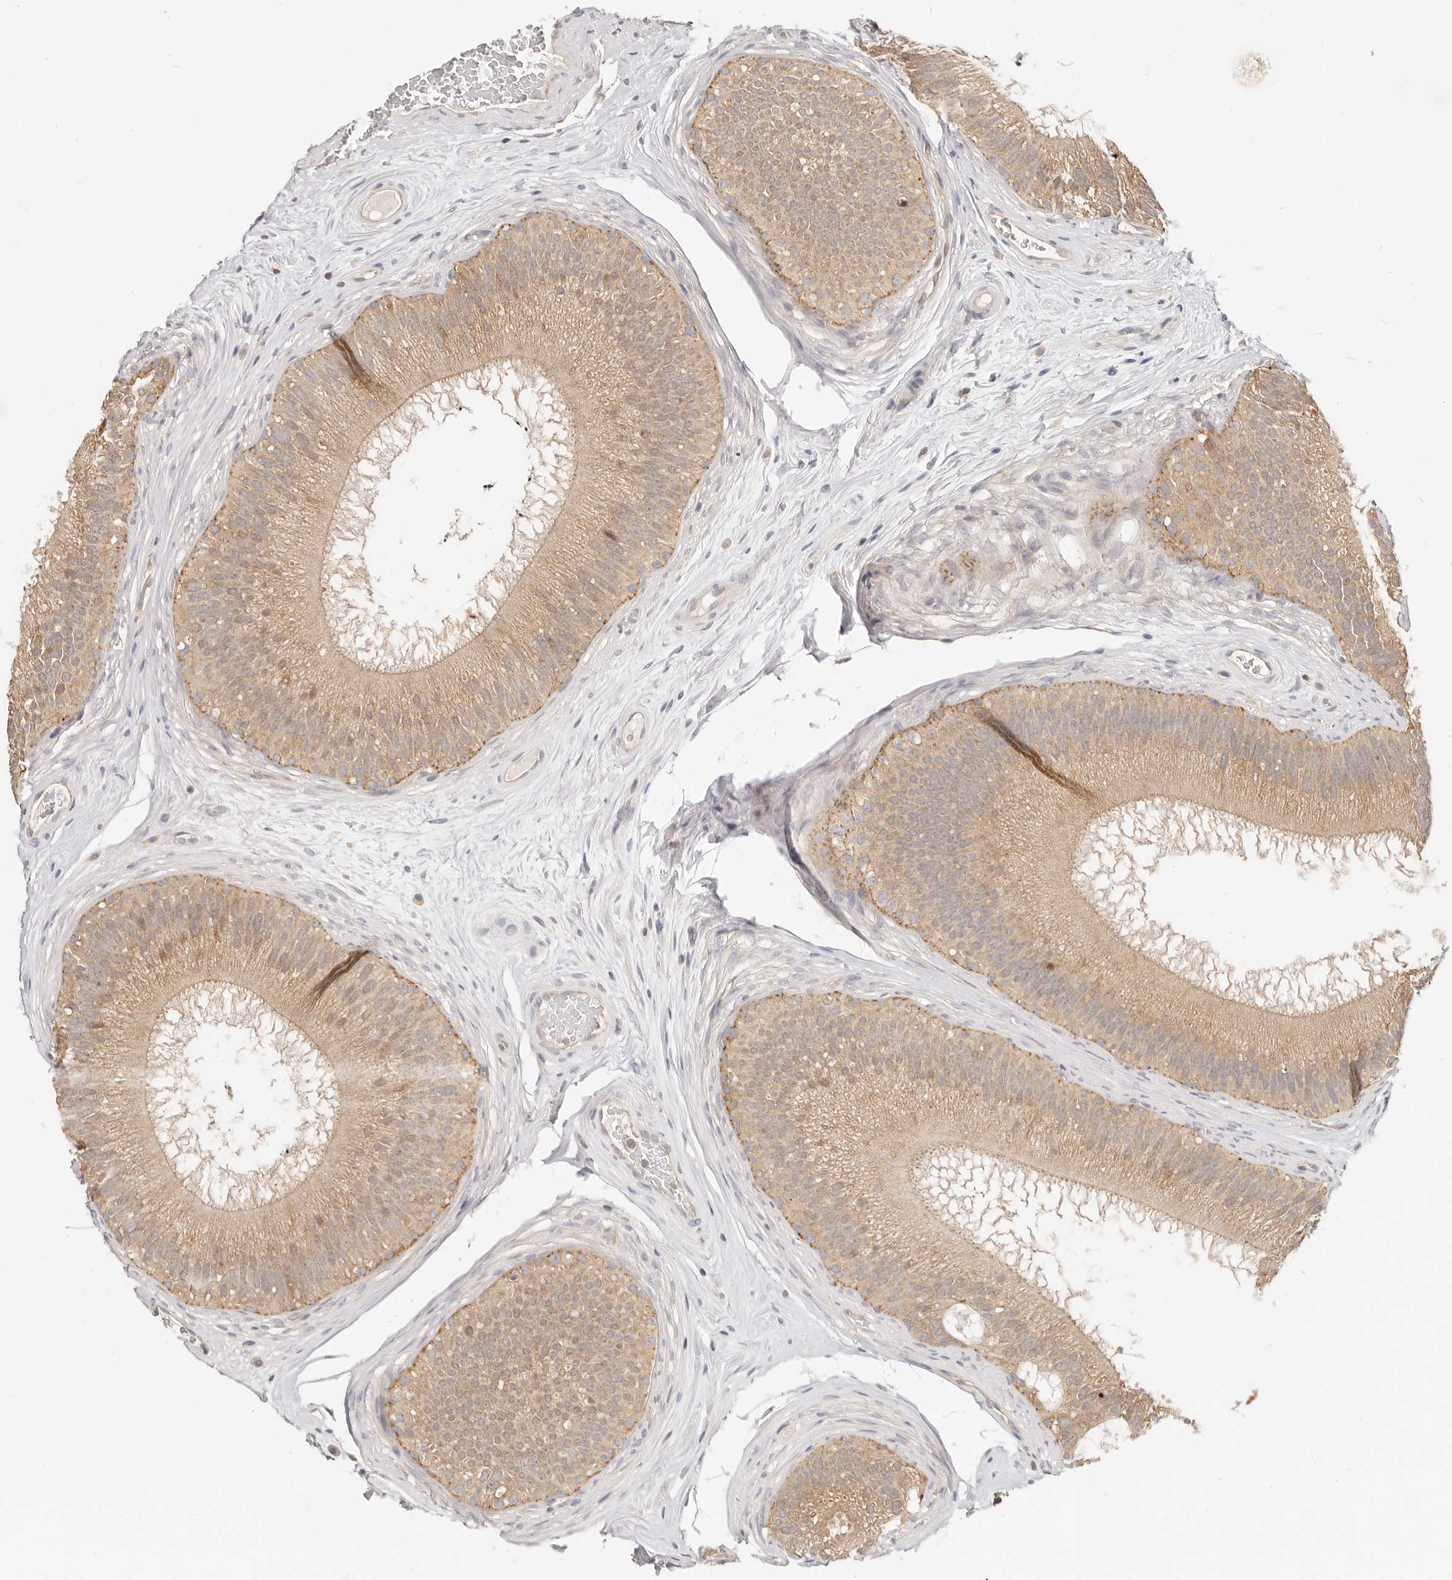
{"staining": {"intensity": "moderate", "quantity": "25%-75%", "location": "cytoplasmic/membranous"}, "tissue": "epididymis", "cell_type": "Glandular cells", "image_type": "normal", "snomed": [{"axis": "morphology", "description": "Normal tissue, NOS"}, {"axis": "topography", "description": "Epididymis"}], "caption": "Immunohistochemistry (IHC) photomicrograph of benign epididymis: epididymis stained using immunohistochemistry (IHC) exhibits medium levels of moderate protein expression localized specifically in the cytoplasmic/membranous of glandular cells, appearing as a cytoplasmic/membranous brown color.", "gene": "DTNBP1", "patient": {"sex": "male", "age": 45}}